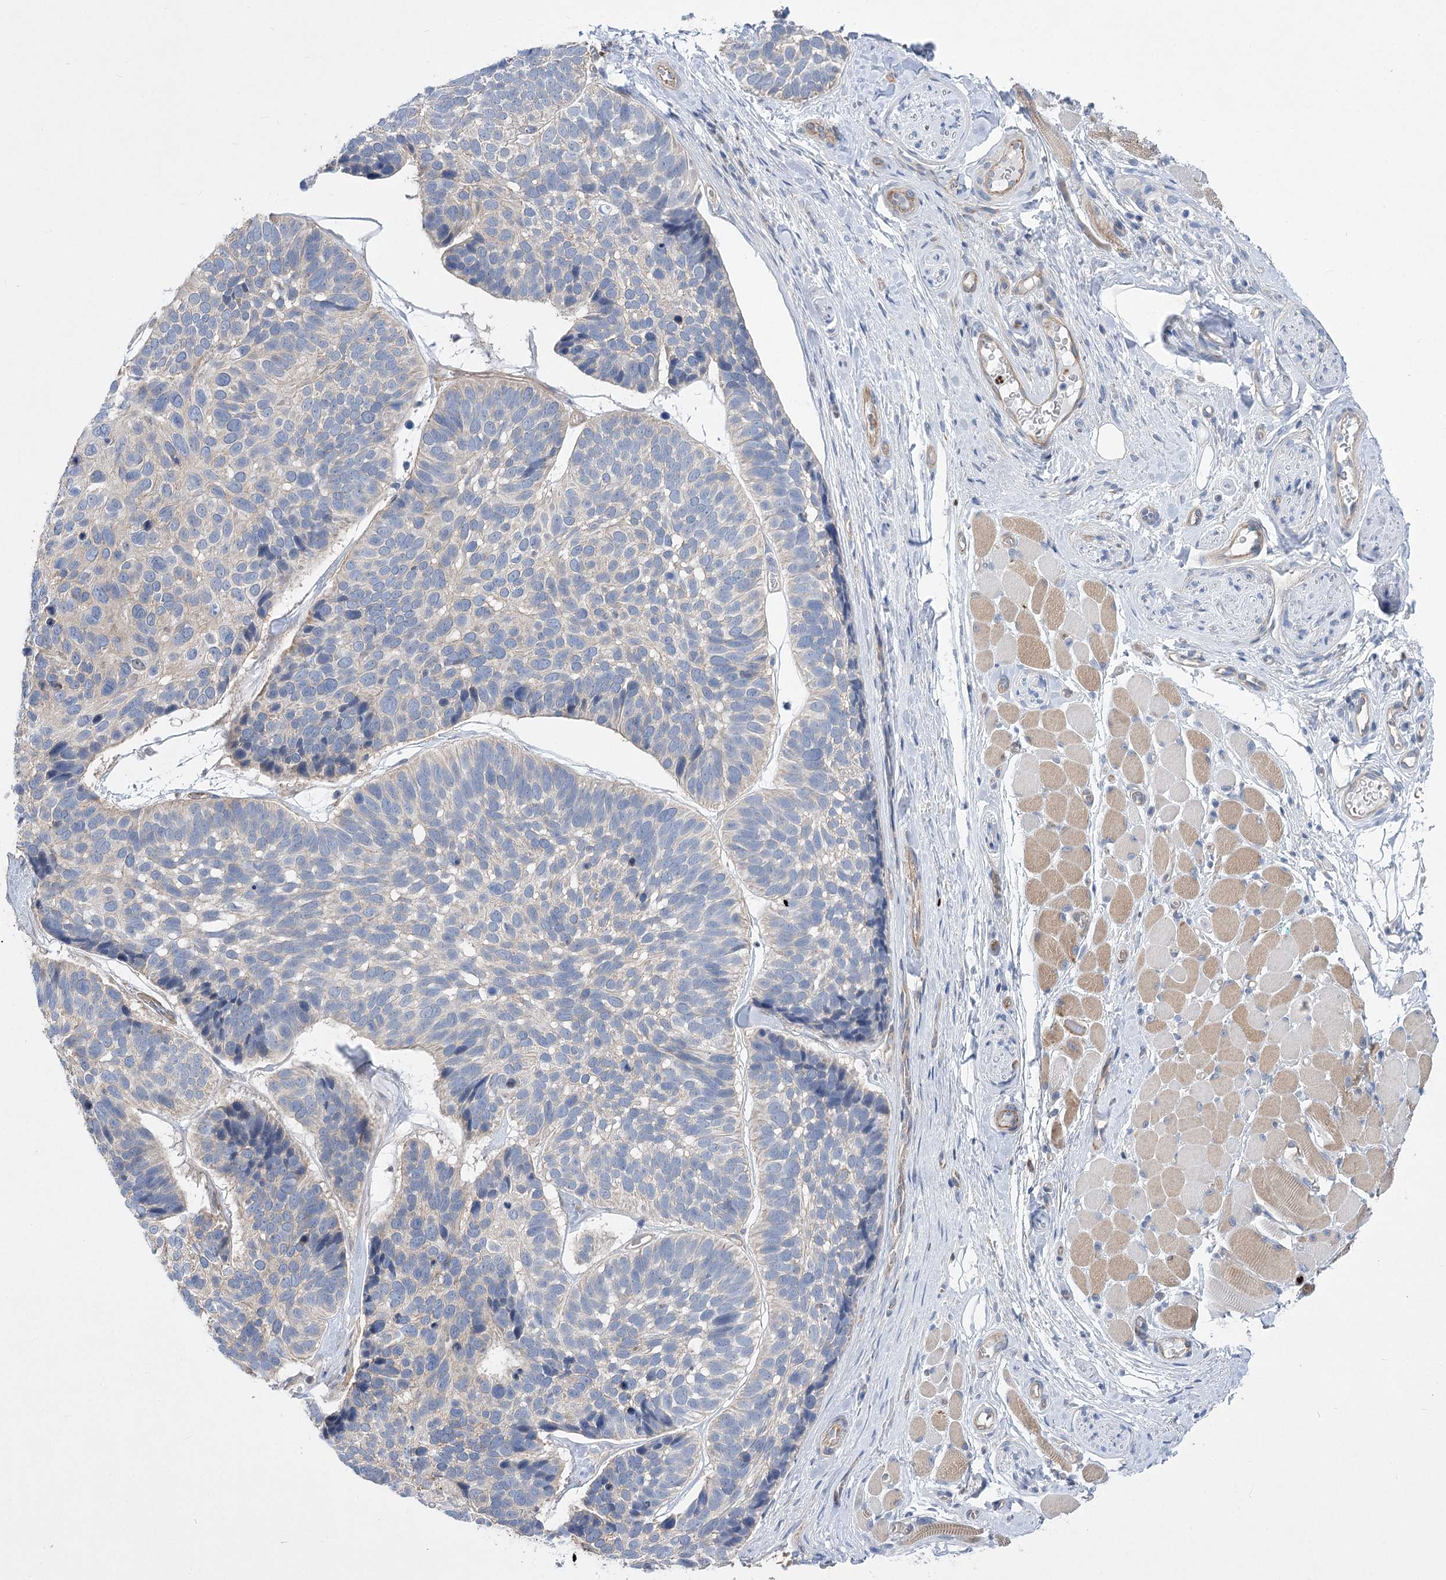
{"staining": {"intensity": "negative", "quantity": "none", "location": "none"}, "tissue": "skin cancer", "cell_type": "Tumor cells", "image_type": "cancer", "snomed": [{"axis": "morphology", "description": "Basal cell carcinoma"}, {"axis": "topography", "description": "Skin"}], "caption": "The image exhibits no staining of tumor cells in basal cell carcinoma (skin). (DAB IHC with hematoxylin counter stain).", "gene": "THAP6", "patient": {"sex": "male", "age": 62}}